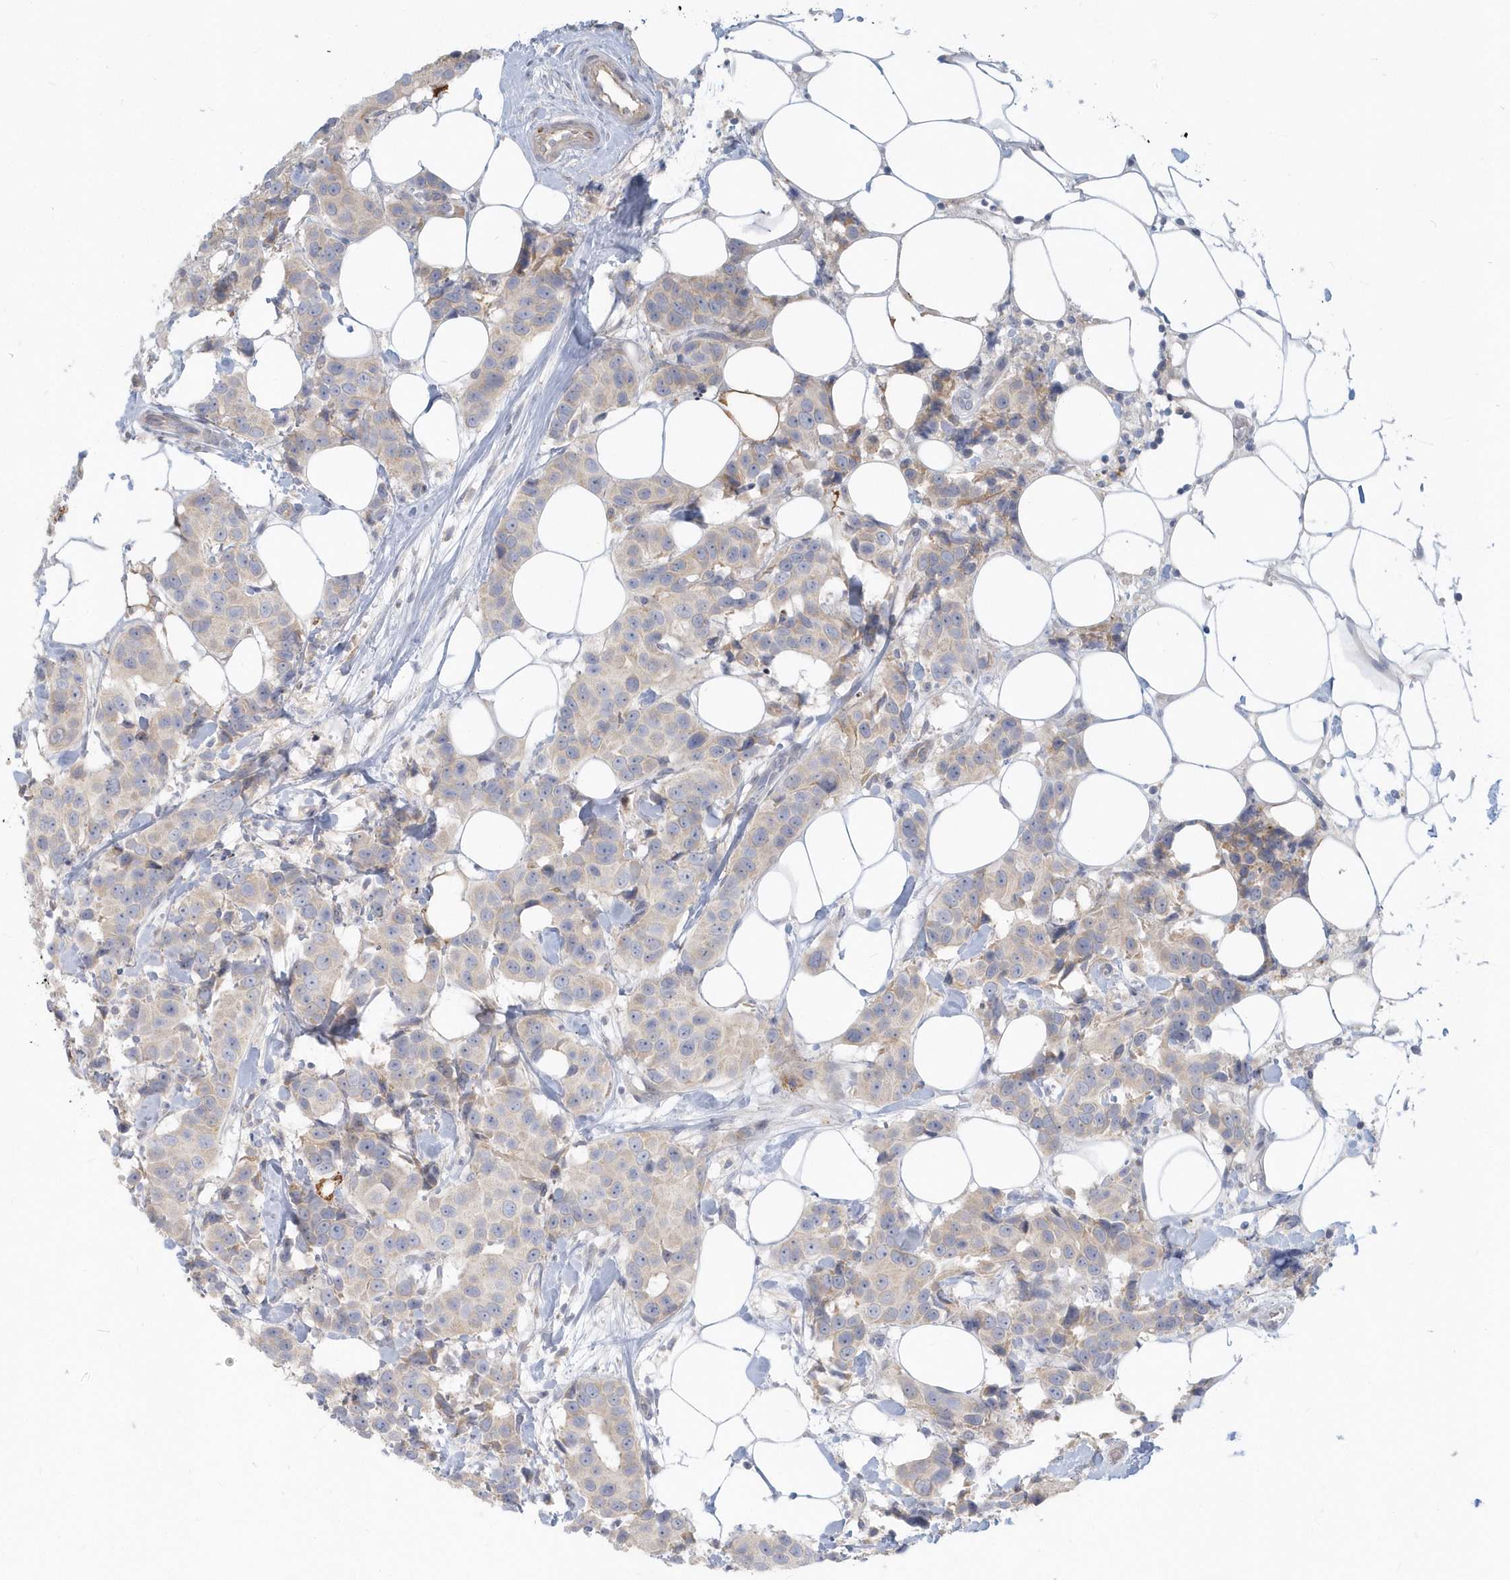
{"staining": {"intensity": "weak", "quantity": "<25%", "location": "cytoplasmic/membranous"}, "tissue": "breast cancer", "cell_type": "Tumor cells", "image_type": "cancer", "snomed": [{"axis": "morphology", "description": "Normal tissue, NOS"}, {"axis": "morphology", "description": "Duct carcinoma"}, {"axis": "topography", "description": "Breast"}], "caption": "An image of infiltrating ductal carcinoma (breast) stained for a protein demonstrates no brown staining in tumor cells.", "gene": "NAPB", "patient": {"sex": "female", "age": 39}}